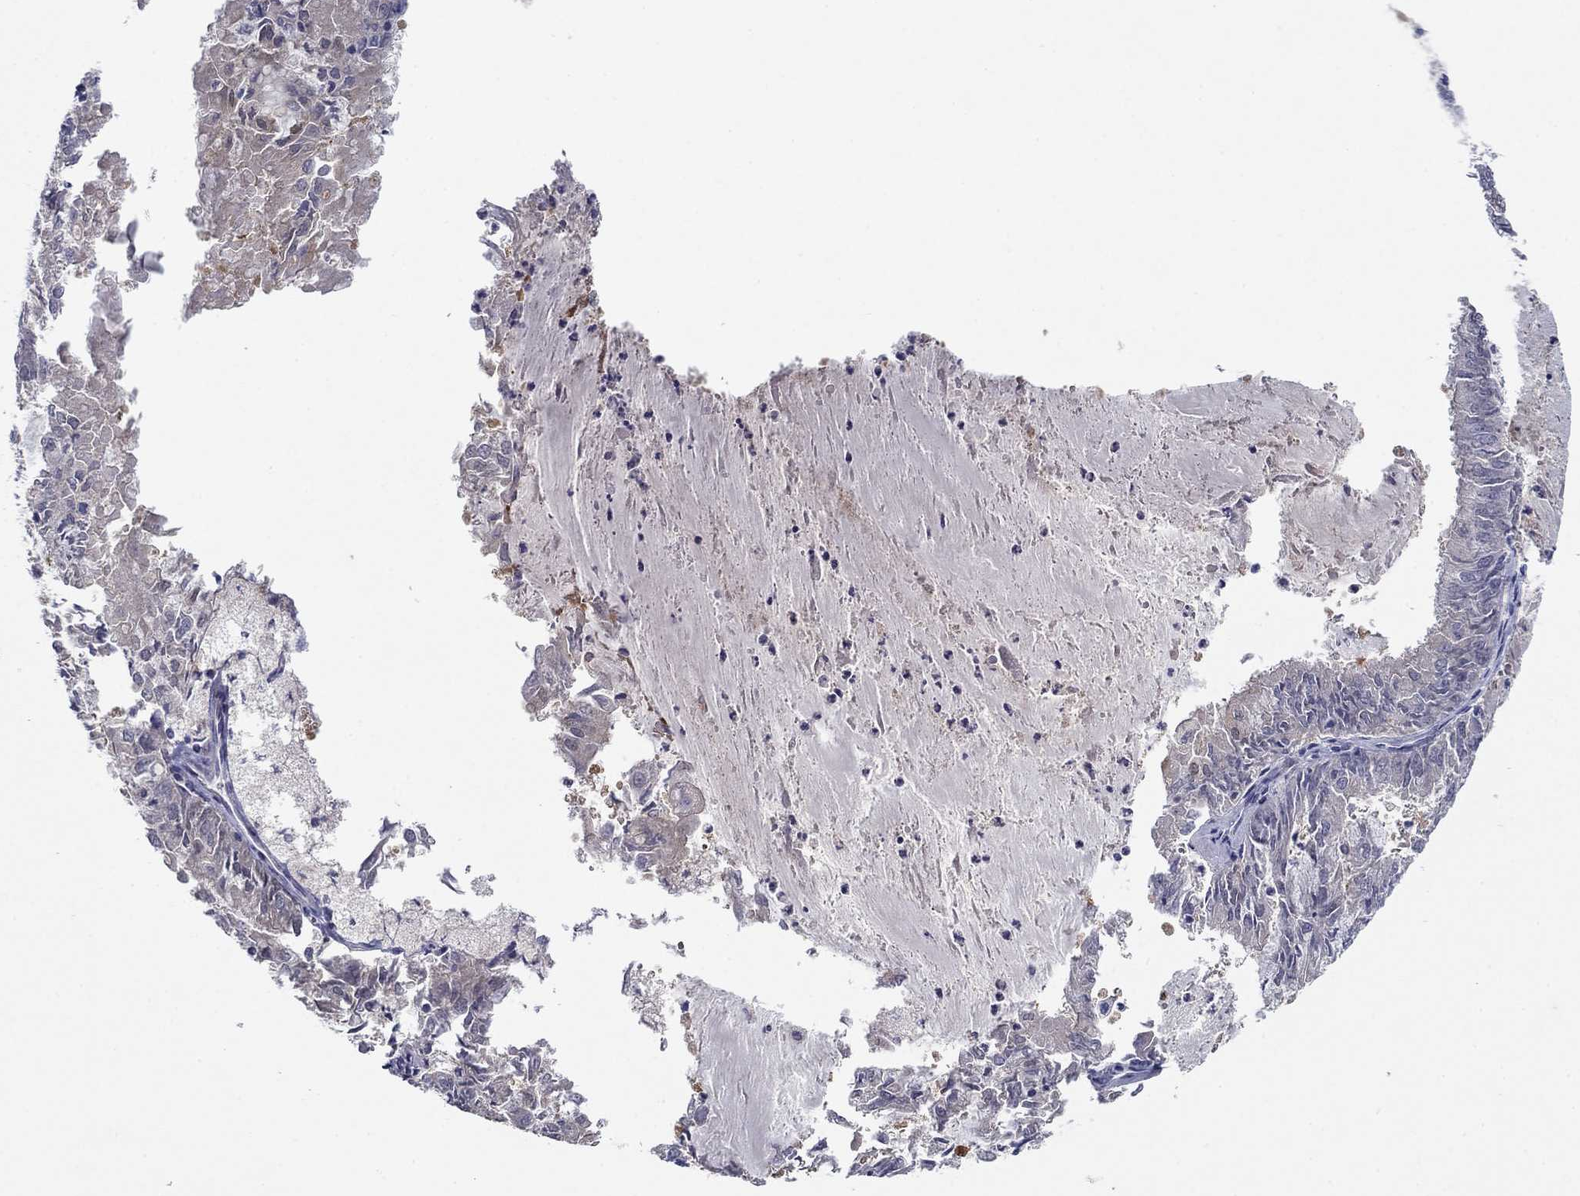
{"staining": {"intensity": "negative", "quantity": "none", "location": "none"}, "tissue": "endometrial cancer", "cell_type": "Tumor cells", "image_type": "cancer", "snomed": [{"axis": "morphology", "description": "Adenocarcinoma, NOS"}, {"axis": "topography", "description": "Endometrium"}], "caption": "Protein analysis of adenocarcinoma (endometrial) reveals no significant positivity in tumor cells.", "gene": "PLS1", "patient": {"sex": "female", "age": 57}}